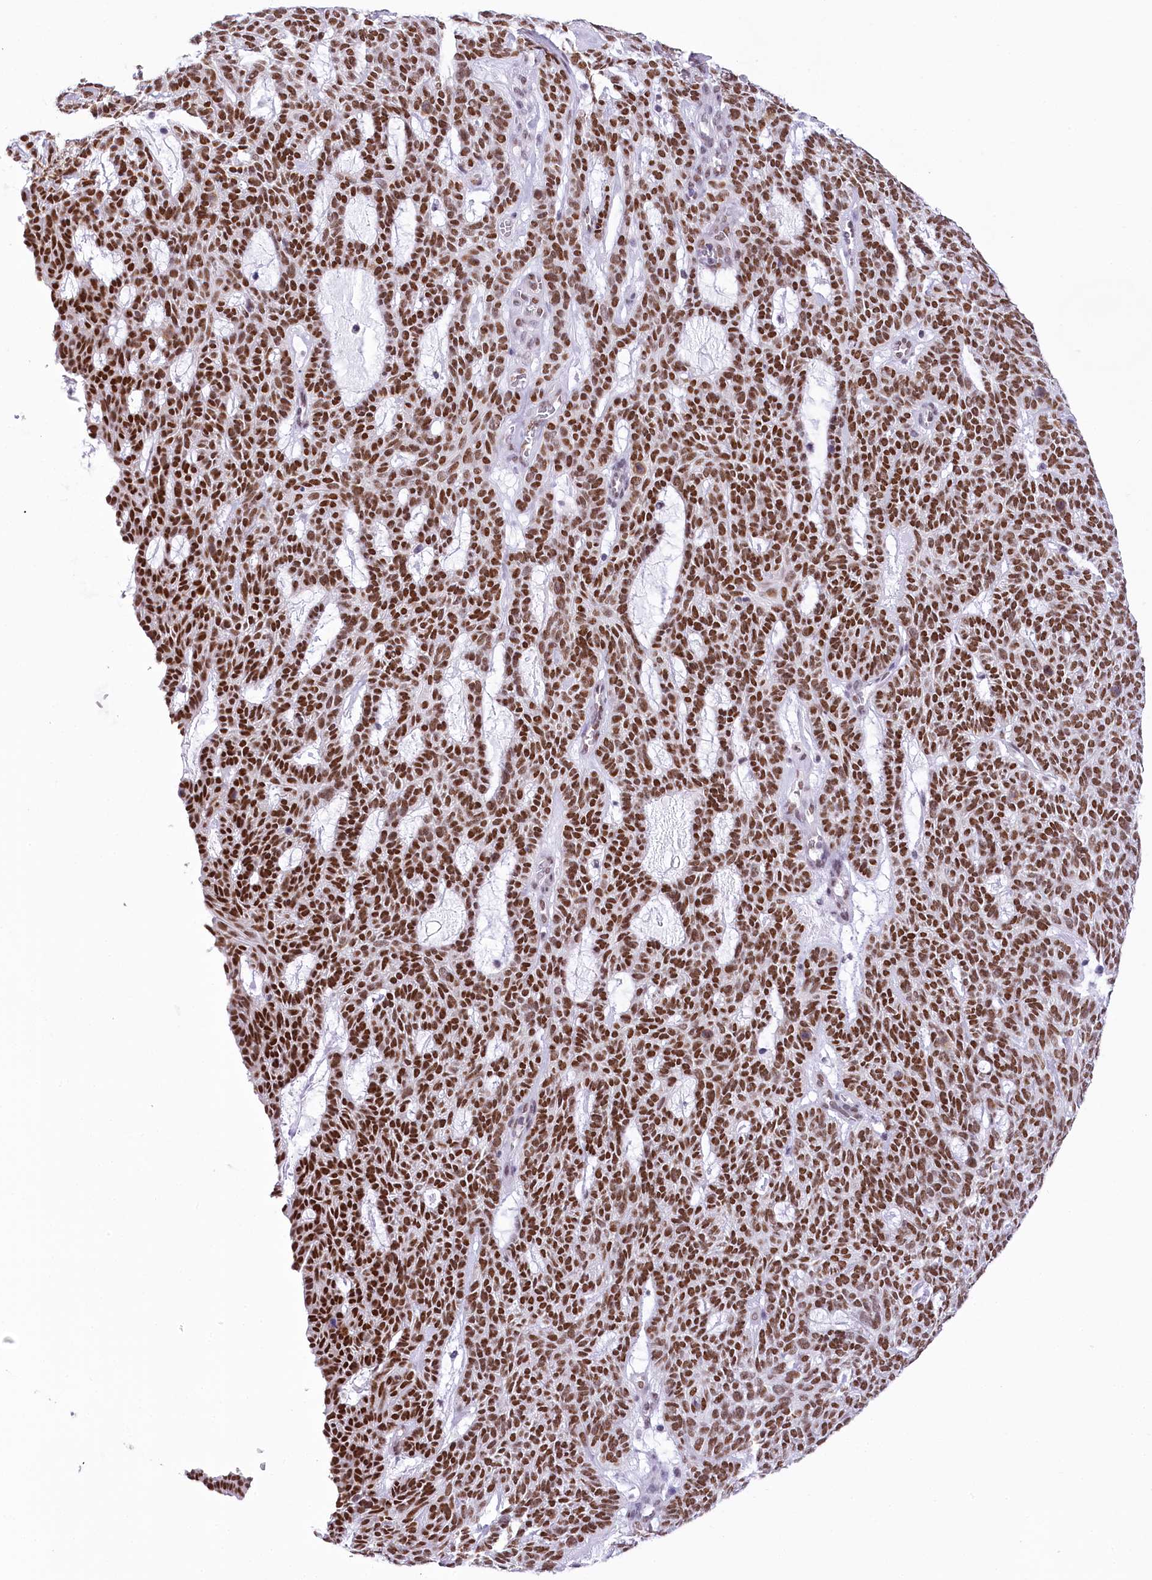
{"staining": {"intensity": "moderate", "quantity": ">75%", "location": "nuclear"}, "tissue": "skin cancer", "cell_type": "Tumor cells", "image_type": "cancer", "snomed": [{"axis": "morphology", "description": "Squamous cell carcinoma, NOS"}, {"axis": "topography", "description": "Skin"}], "caption": "Moderate nuclear expression is identified in about >75% of tumor cells in squamous cell carcinoma (skin).", "gene": "HNRNPA0", "patient": {"sex": "female", "age": 90}}